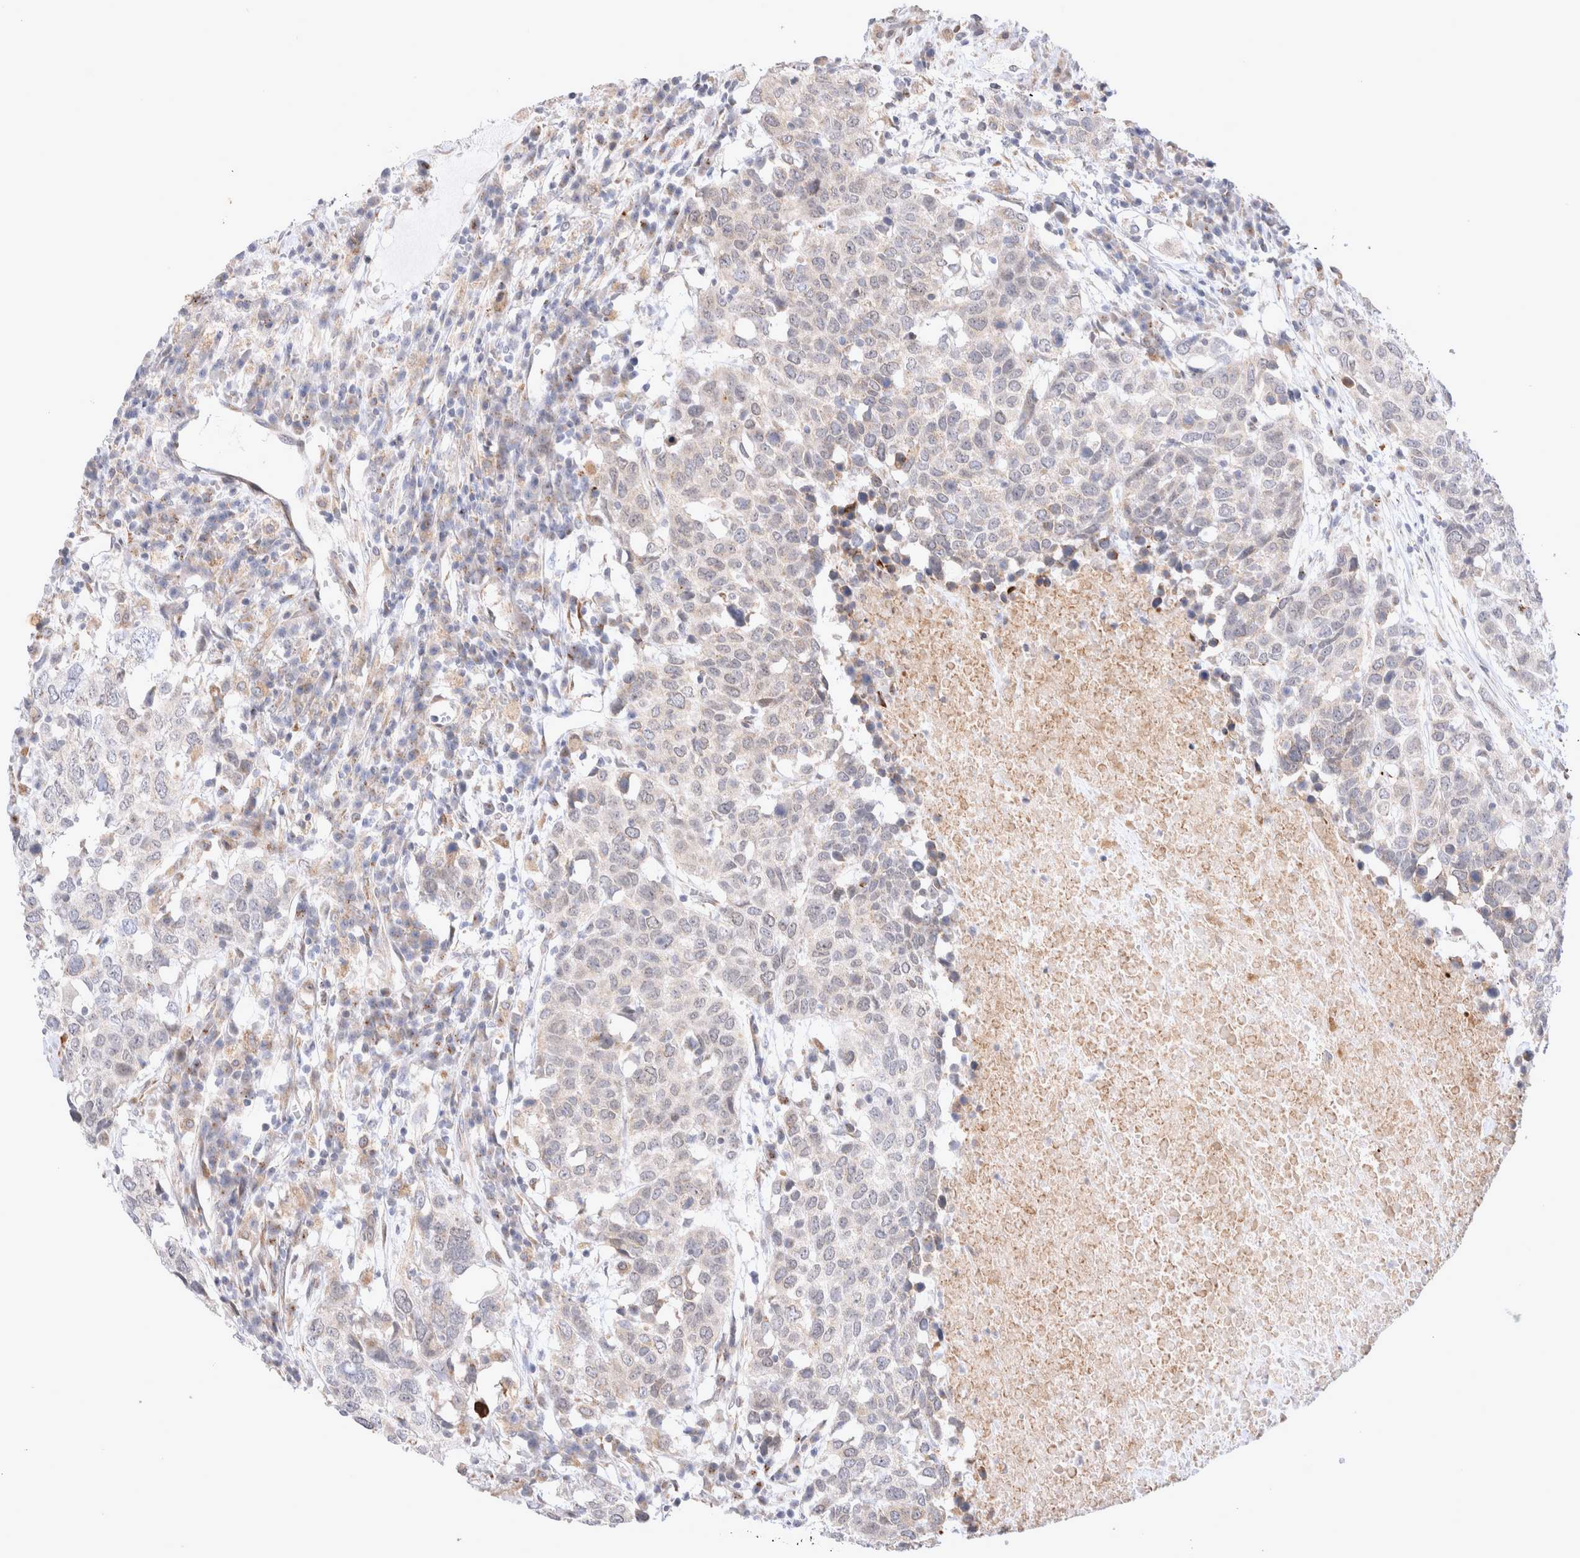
{"staining": {"intensity": "weak", "quantity": "<25%", "location": "cytoplasmic/membranous"}, "tissue": "head and neck cancer", "cell_type": "Tumor cells", "image_type": "cancer", "snomed": [{"axis": "morphology", "description": "Squamous cell carcinoma, NOS"}, {"axis": "topography", "description": "Head-Neck"}], "caption": "Image shows no protein expression in tumor cells of head and neck squamous cell carcinoma tissue.", "gene": "NPC1", "patient": {"sex": "male", "age": 66}}